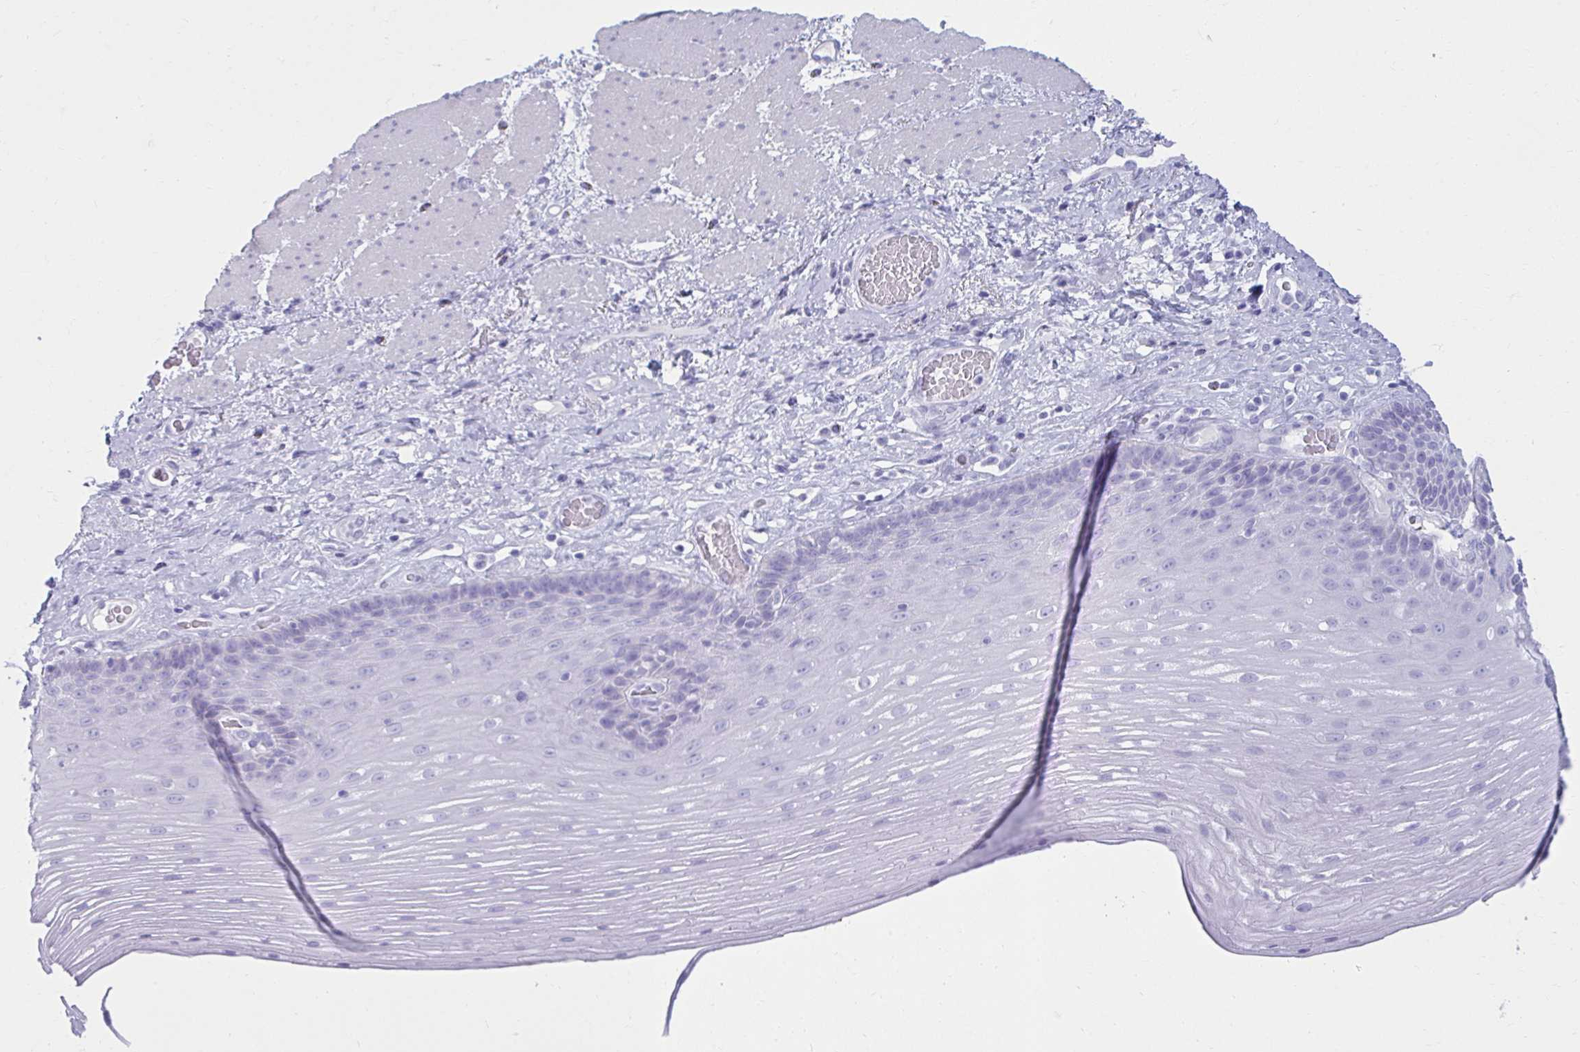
{"staining": {"intensity": "negative", "quantity": "none", "location": "none"}, "tissue": "esophagus", "cell_type": "Squamous epithelial cells", "image_type": "normal", "snomed": [{"axis": "morphology", "description": "Normal tissue, NOS"}, {"axis": "topography", "description": "Esophagus"}], "caption": "High magnification brightfield microscopy of benign esophagus stained with DAB (3,3'-diaminobenzidine) (brown) and counterstained with hematoxylin (blue): squamous epithelial cells show no significant staining.", "gene": "ATP4B", "patient": {"sex": "male", "age": 62}}